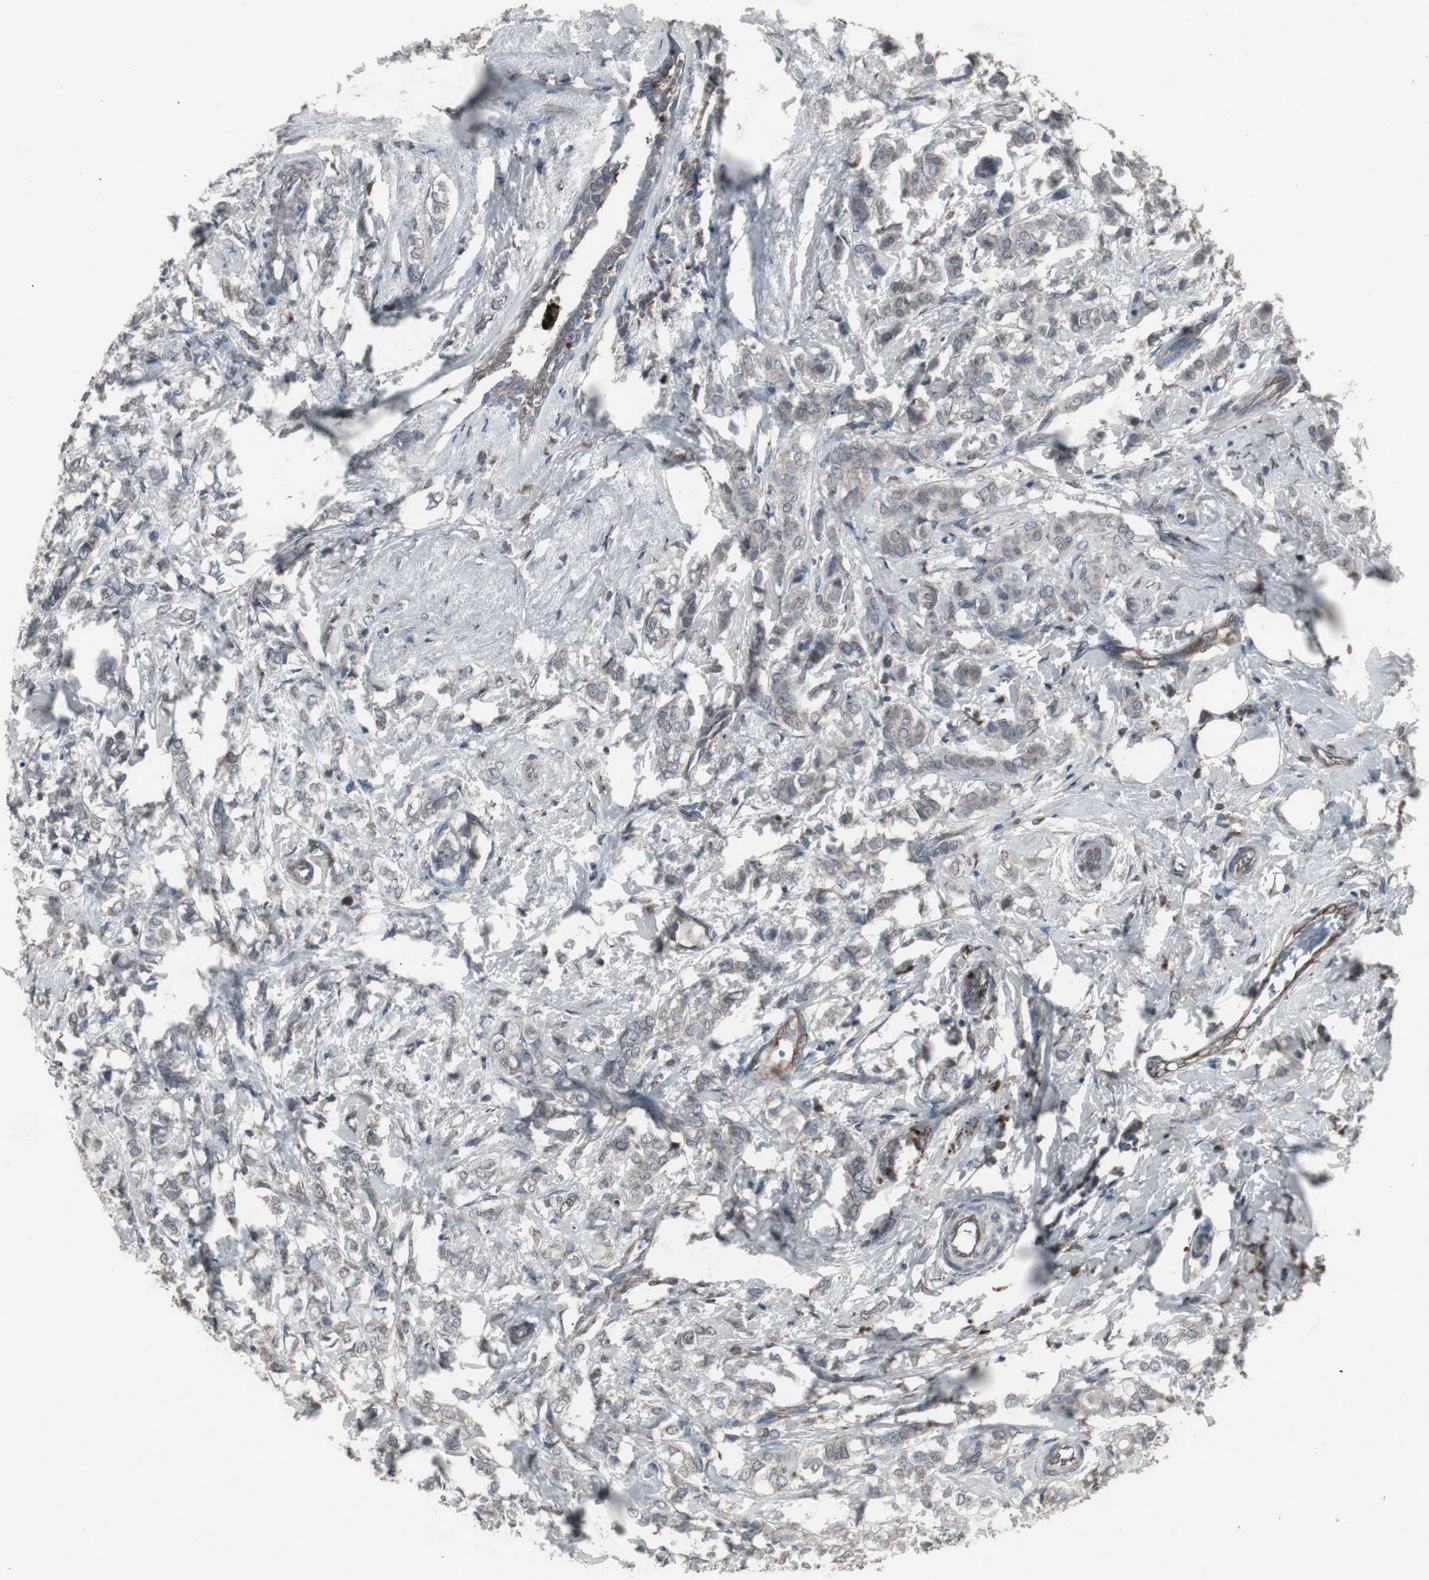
{"staining": {"intensity": "weak", "quantity": "<25%", "location": "cytoplasmic/membranous"}, "tissue": "breast cancer", "cell_type": "Tumor cells", "image_type": "cancer", "snomed": [{"axis": "morphology", "description": "Lobular carcinoma"}, {"axis": "topography", "description": "Breast"}], "caption": "DAB immunohistochemical staining of breast lobular carcinoma demonstrates no significant staining in tumor cells.", "gene": "SSTR2", "patient": {"sex": "female", "age": 60}}